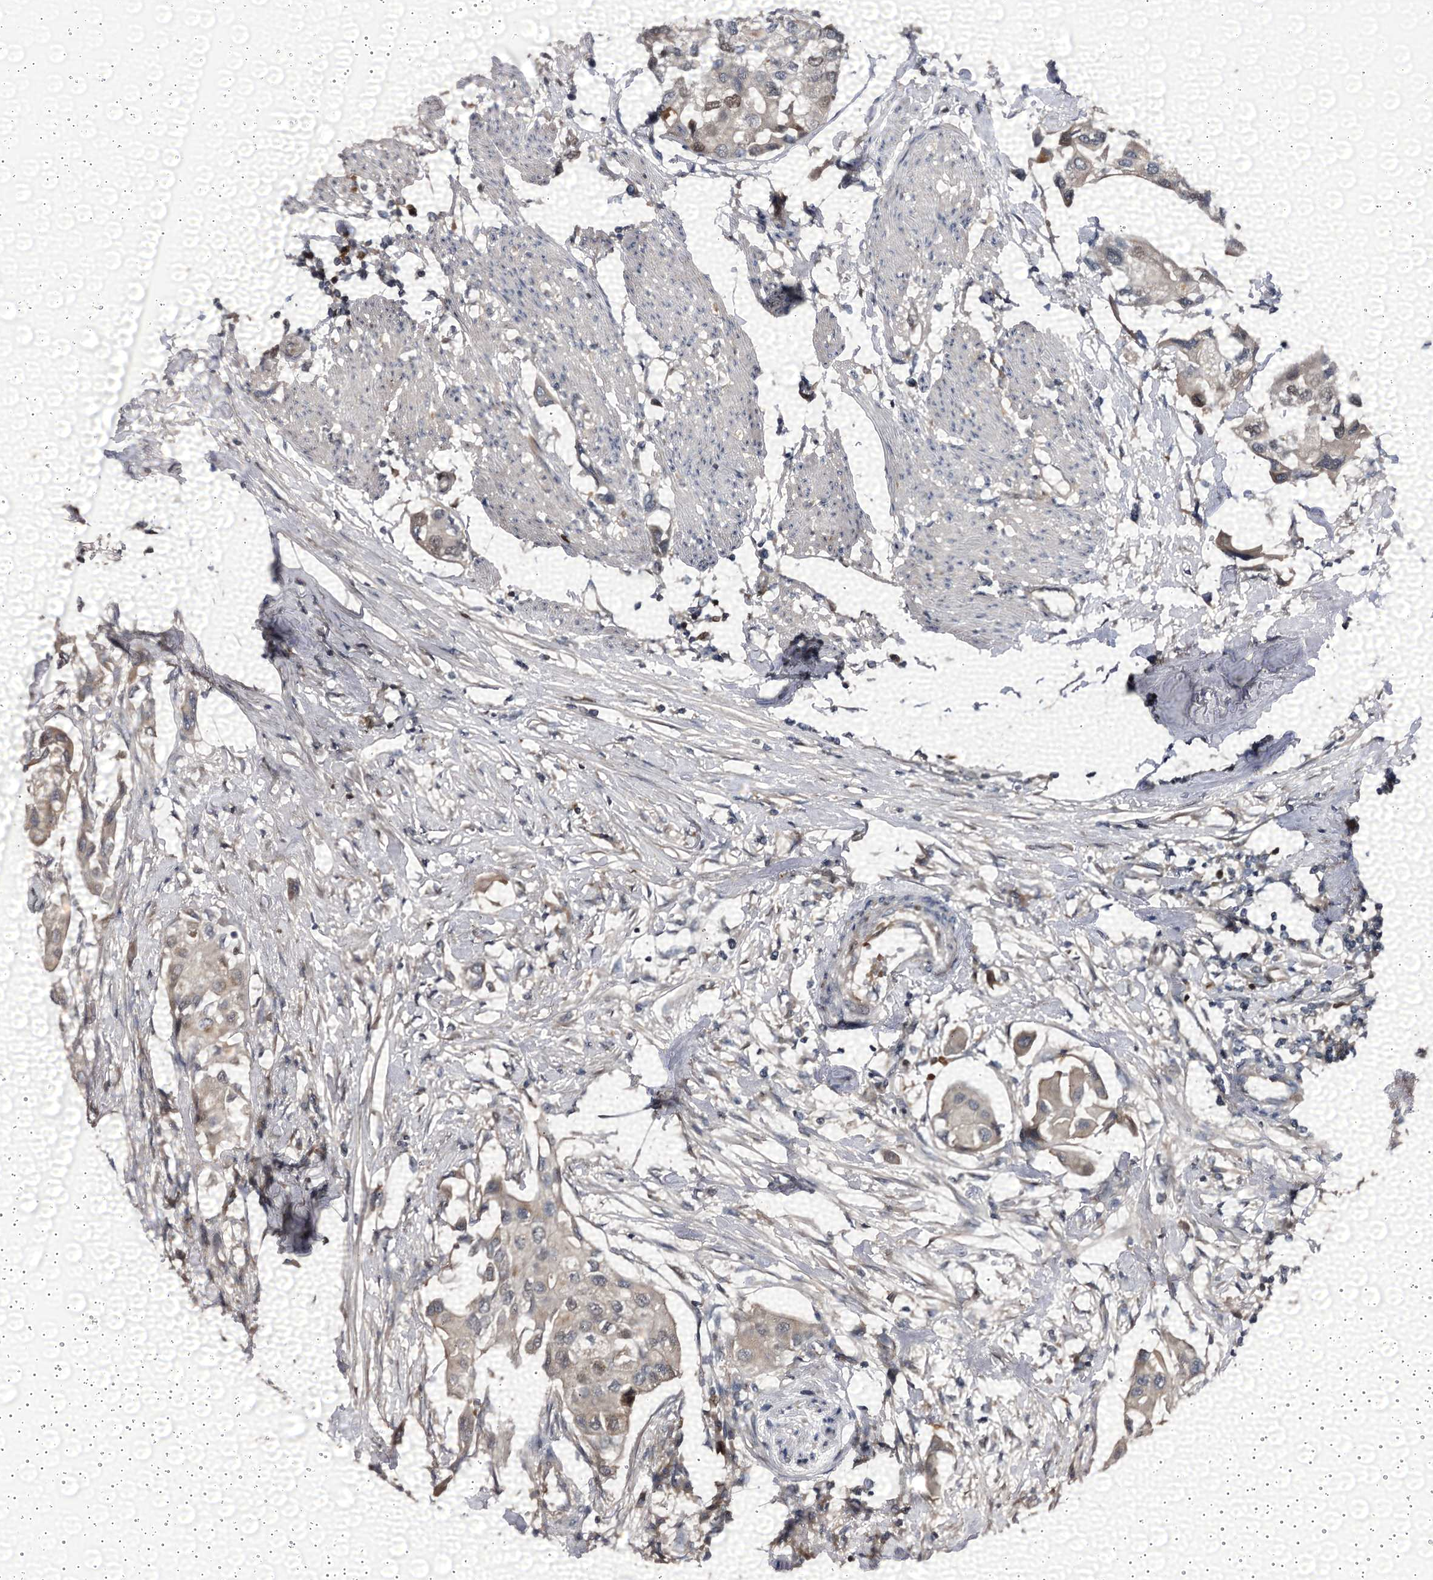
{"staining": {"intensity": "weak", "quantity": "<25%", "location": "nuclear"}, "tissue": "urothelial cancer", "cell_type": "Tumor cells", "image_type": "cancer", "snomed": [{"axis": "morphology", "description": "Urothelial carcinoma, High grade"}, {"axis": "topography", "description": "Urinary bladder"}], "caption": "IHC of urothelial carcinoma (high-grade) demonstrates no expression in tumor cells.", "gene": "NCAPD2", "patient": {"sex": "male", "age": 64}}